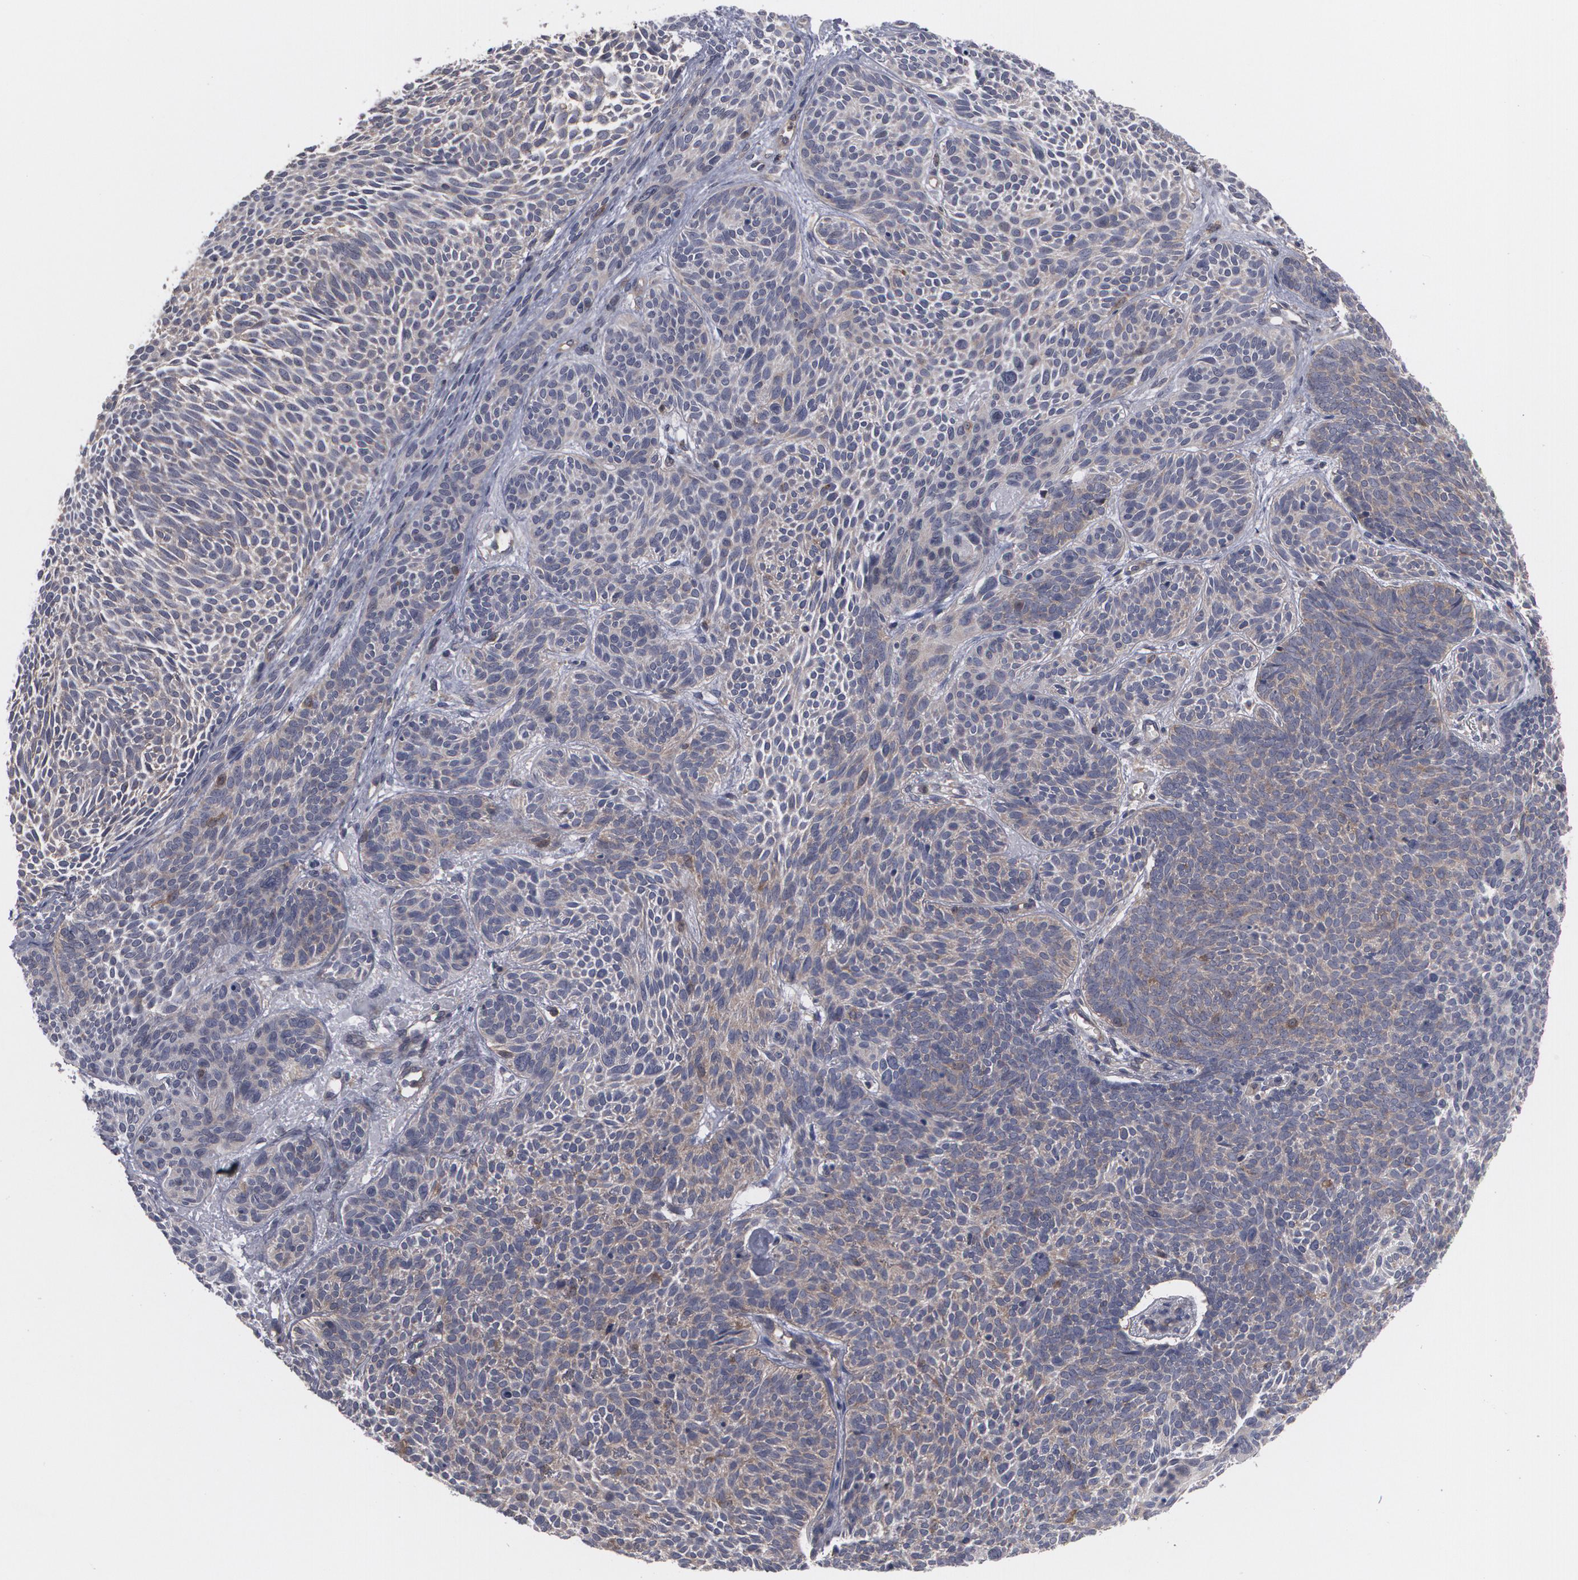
{"staining": {"intensity": "weak", "quantity": "<25%", "location": "cytoplasmic/membranous"}, "tissue": "skin cancer", "cell_type": "Tumor cells", "image_type": "cancer", "snomed": [{"axis": "morphology", "description": "Basal cell carcinoma"}, {"axis": "topography", "description": "Skin"}], "caption": "This is an immunohistochemistry (IHC) histopathology image of human basal cell carcinoma (skin). There is no positivity in tumor cells.", "gene": "HTT", "patient": {"sex": "male", "age": 84}}